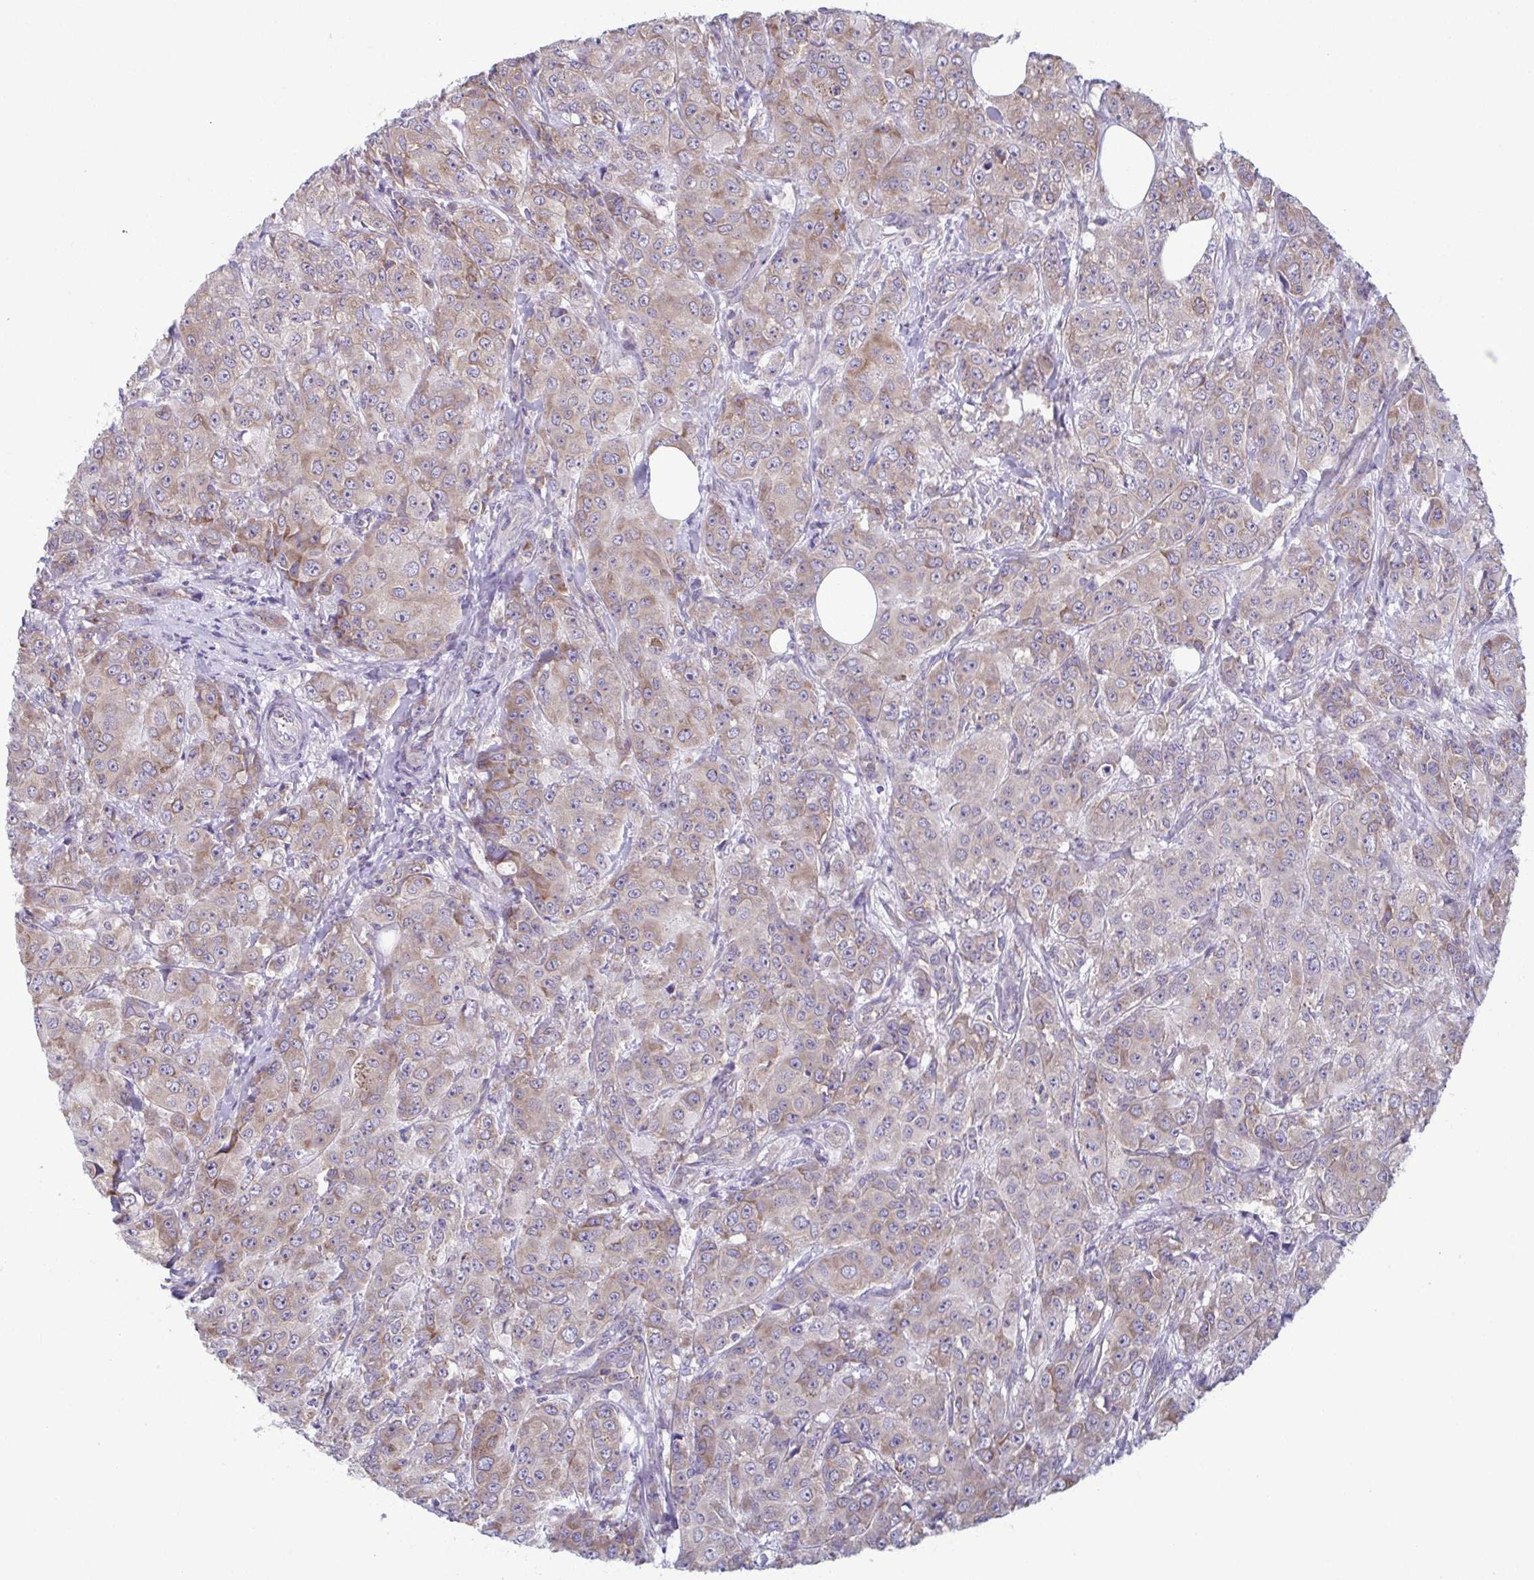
{"staining": {"intensity": "weak", "quantity": "25%-75%", "location": "cytoplasmic/membranous"}, "tissue": "breast cancer", "cell_type": "Tumor cells", "image_type": "cancer", "snomed": [{"axis": "morphology", "description": "Normal tissue, NOS"}, {"axis": "morphology", "description": "Duct carcinoma"}, {"axis": "topography", "description": "Breast"}], "caption": "High-magnification brightfield microscopy of breast infiltrating ductal carcinoma stained with DAB (brown) and counterstained with hematoxylin (blue). tumor cells exhibit weak cytoplasmic/membranous positivity is identified in approximately25%-75% of cells.", "gene": "TMEM108", "patient": {"sex": "female", "age": 43}}